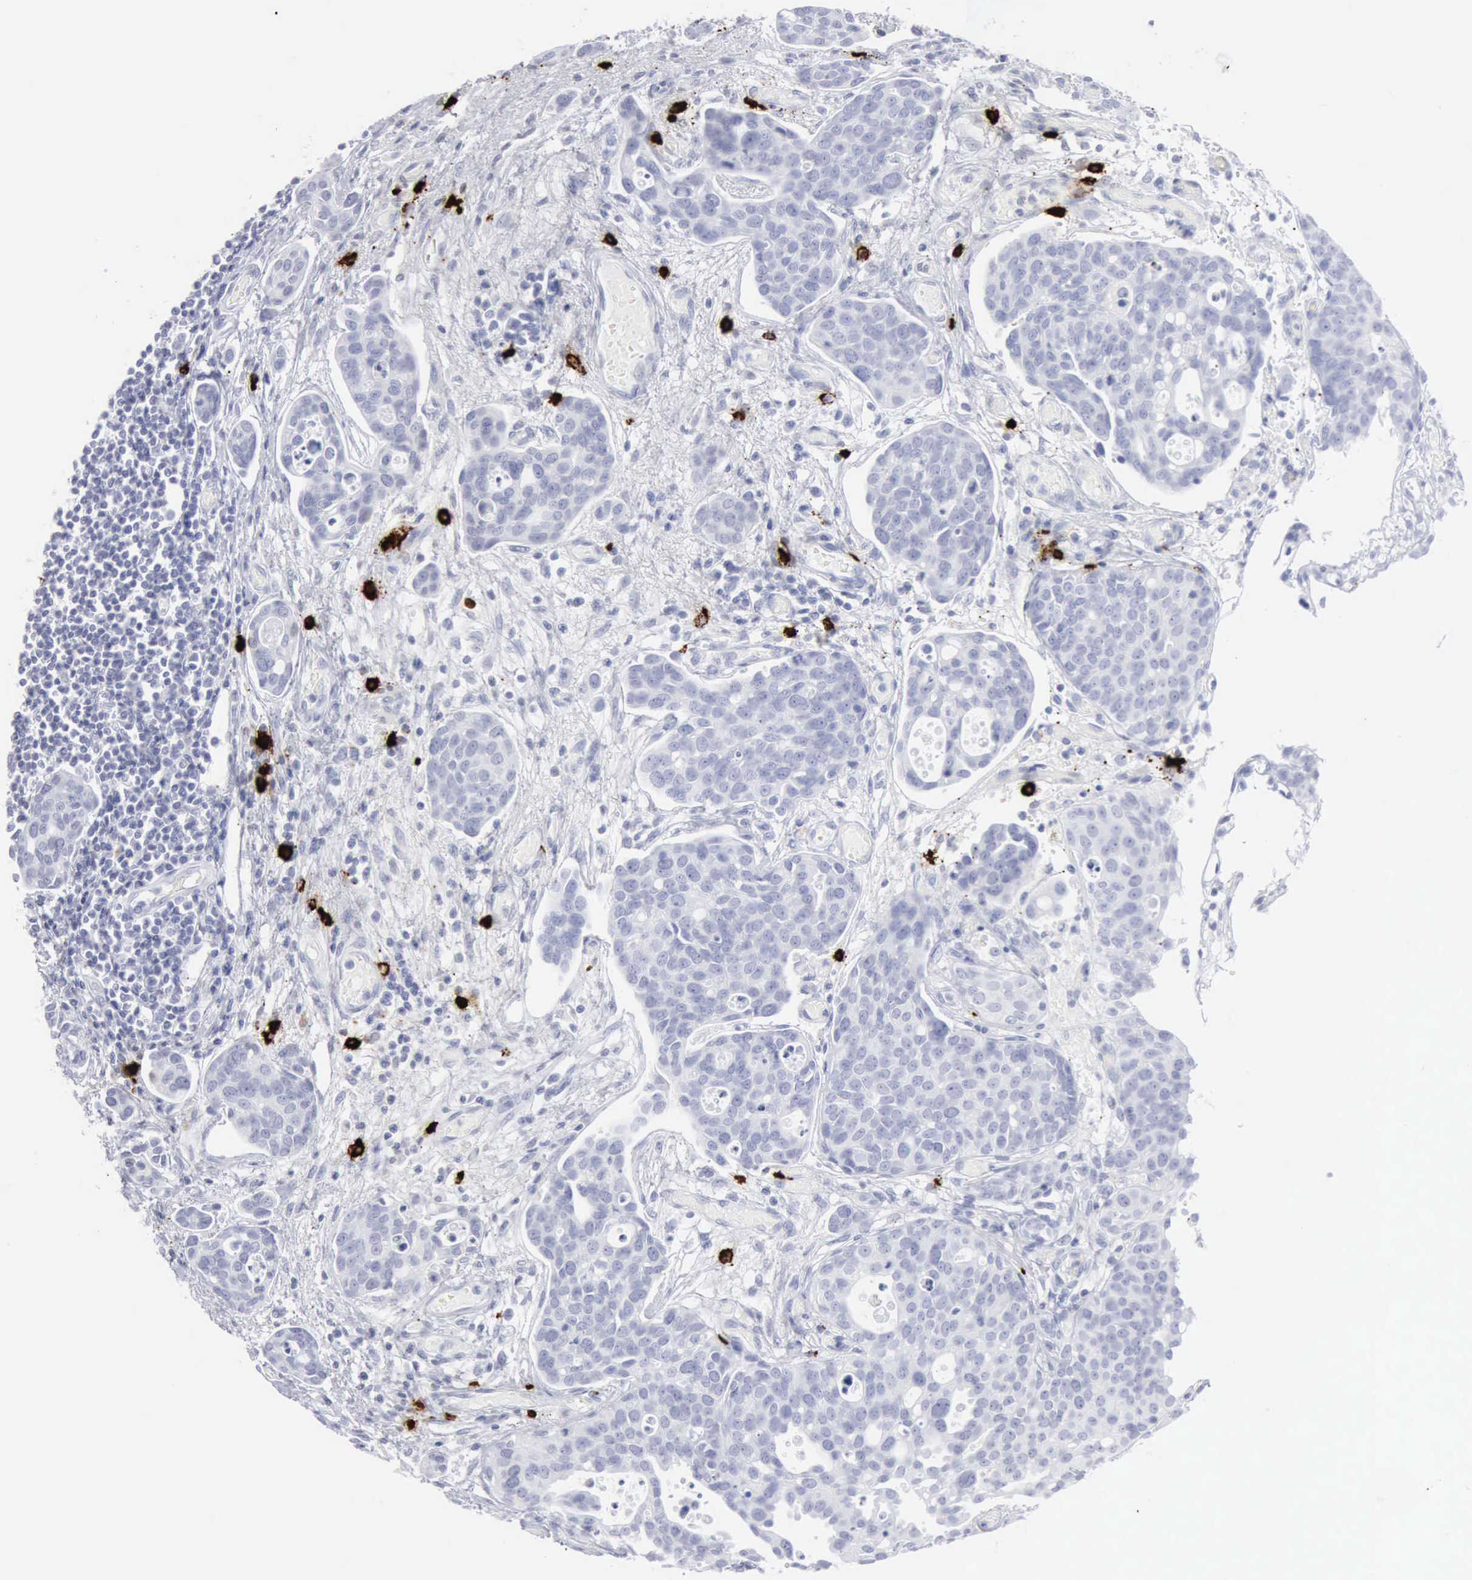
{"staining": {"intensity": "negative", "quantity": "none", "location": "none"}, "tissue": "urothelial cancer", "cell_type": "Tumor cells", "image_type": "cancer", "snomed": [{"axis": "morphology", "description": "Urothelial carcinoma, High grade"}, {"axis": "topography", "description": "Urinary bladder"}], "caption": "High-grade urothelial carcinoma was stained to show a protein in brown. There is no significant positivity in tumor cells. (Stains: DAB IHC with hematoxylin counter stain, Microscopy: brightfield microscopy at high magnification).", "gene": "CMA1", "patient": {"sex": "male", "age": 78}}